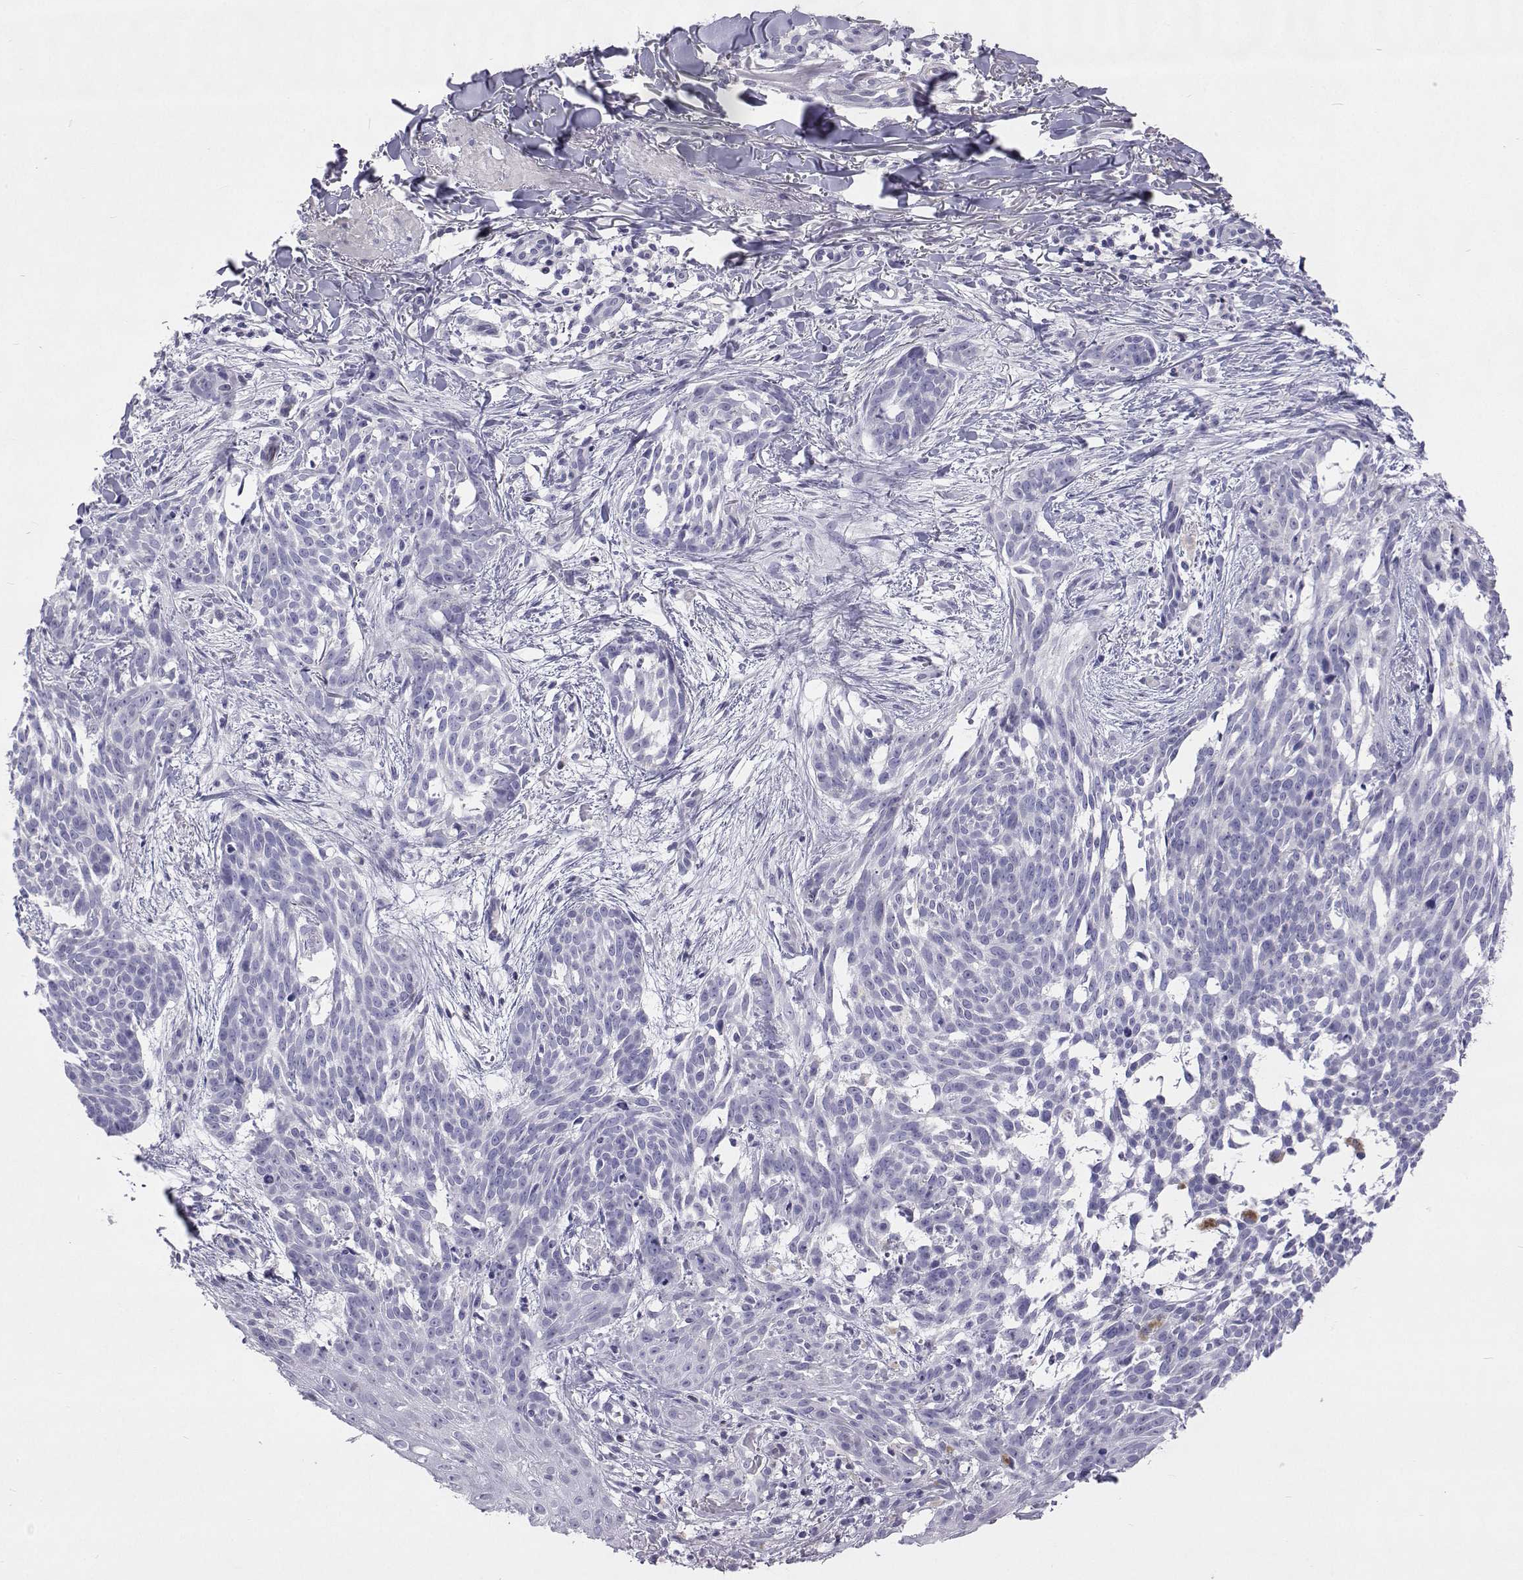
{"staining": {"intensity": "negative", "quantity": "none", "location": "none"}, "tissue": "skin cancer", "cell_type": "Tumor cells", "image_type": "cancer", "snomed": [{"axis": "morphology", "description": "Basal cell carcinoma"}, {"axis": "topography", "description": "Skin"}], "caption": "The micrograph exhibits no staining of tumor cells in skin basal cell carcinoma.", "gene": "GALM", "patient": {"sex": "male", "age": 88}}